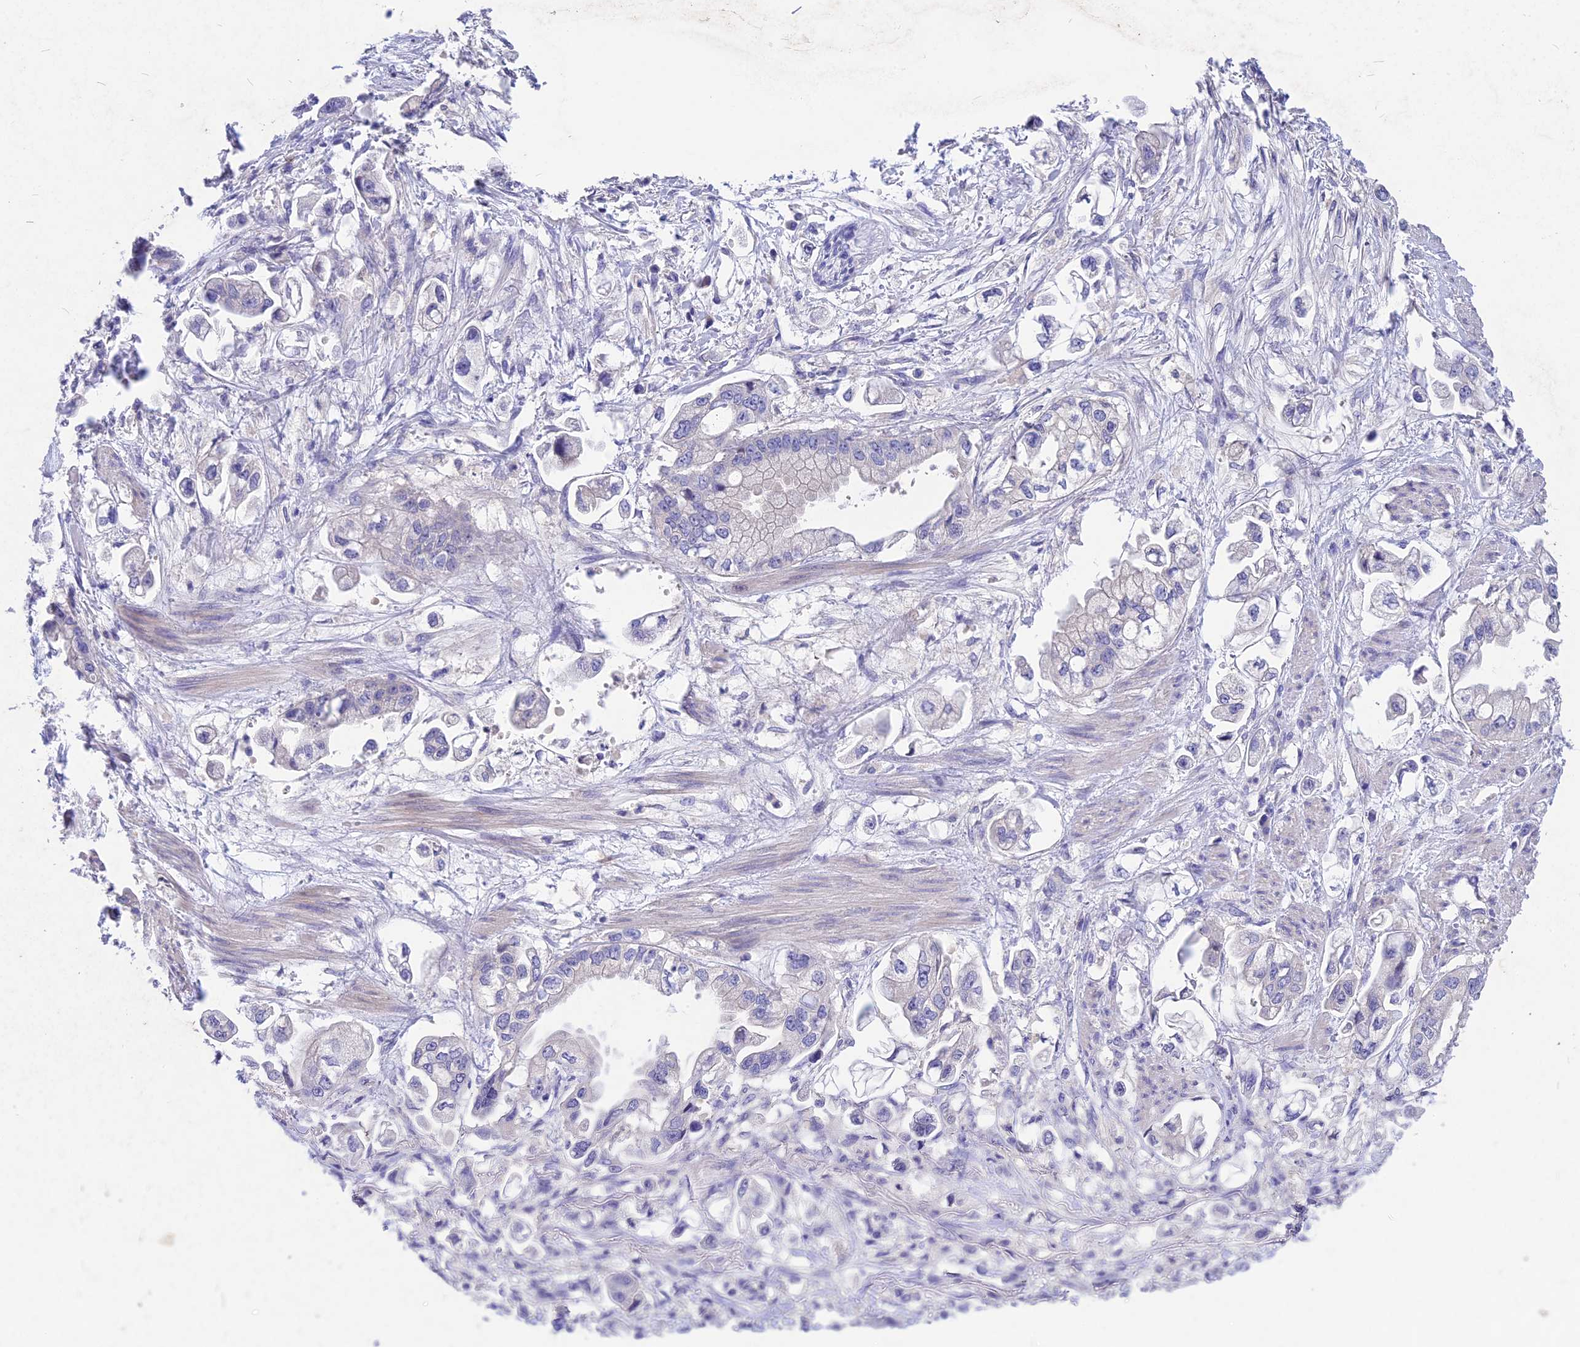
{"staining": {"intensity": "negative", "quantity": "none", "location": "none"}, "tissue": "stomach cancer", "cell_type": "Tumor cells", "image_type": "cancer", "snomed": [{"axis": "morphology", "description": "Adenocarcinoma, NOS"}, {"axis": "topography", "description": "Stomach"}], "caption": "IHC histopathology image of neoplastic tissue: stomach cancer stained with DAB displays no significant protein positivity in tumor cells.", "gene": "DEFB119", "patient": {"sex": "male", "age": 62}}